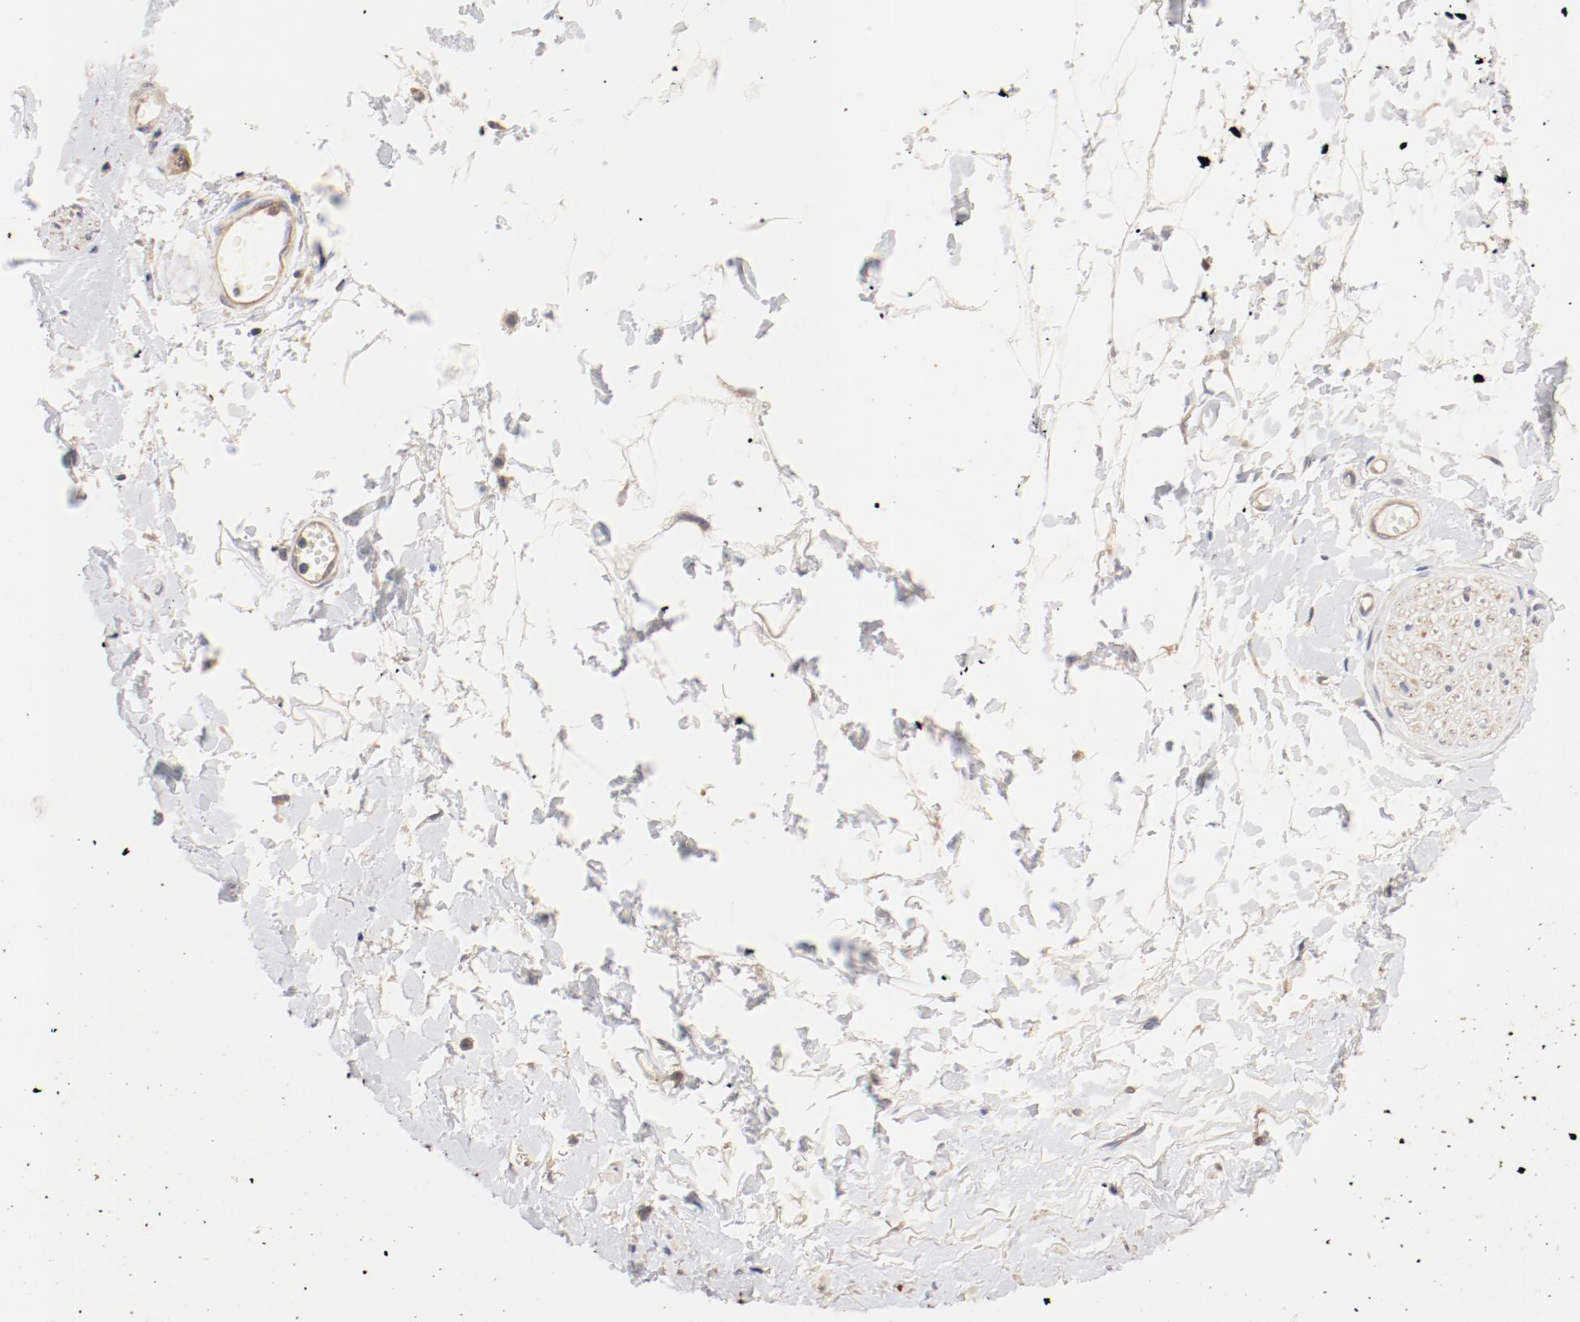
{"staining": {"intensity": "weak", "quantity": "25%-75%", "location": "cytoplasmic/membranous"}, "tissue": "adipose tissue", "cell_type": "Adipocytes", "image_type": "normal", "snomed": [{"axis": "morphology", "description": "Normal tissue, NOS"}, {"axis": "morphology", "description": "Inflammation, NOS"}, {"axis": "topography", "description": "Salivary gland"}, {"axis": "topography", "description": "Peripheral nerve tissue"}], "caption": "Immunohistochemical staining of benign adipose tissue displays low levels of weak cytoplasmic/membranous staining in about 25%-75% of adipocytes. (brown staining indicates protein expression, while blue staining denotes nuclei).", "gene": "UBE2J1", "patient": {"sex": "female", "age": 75}}